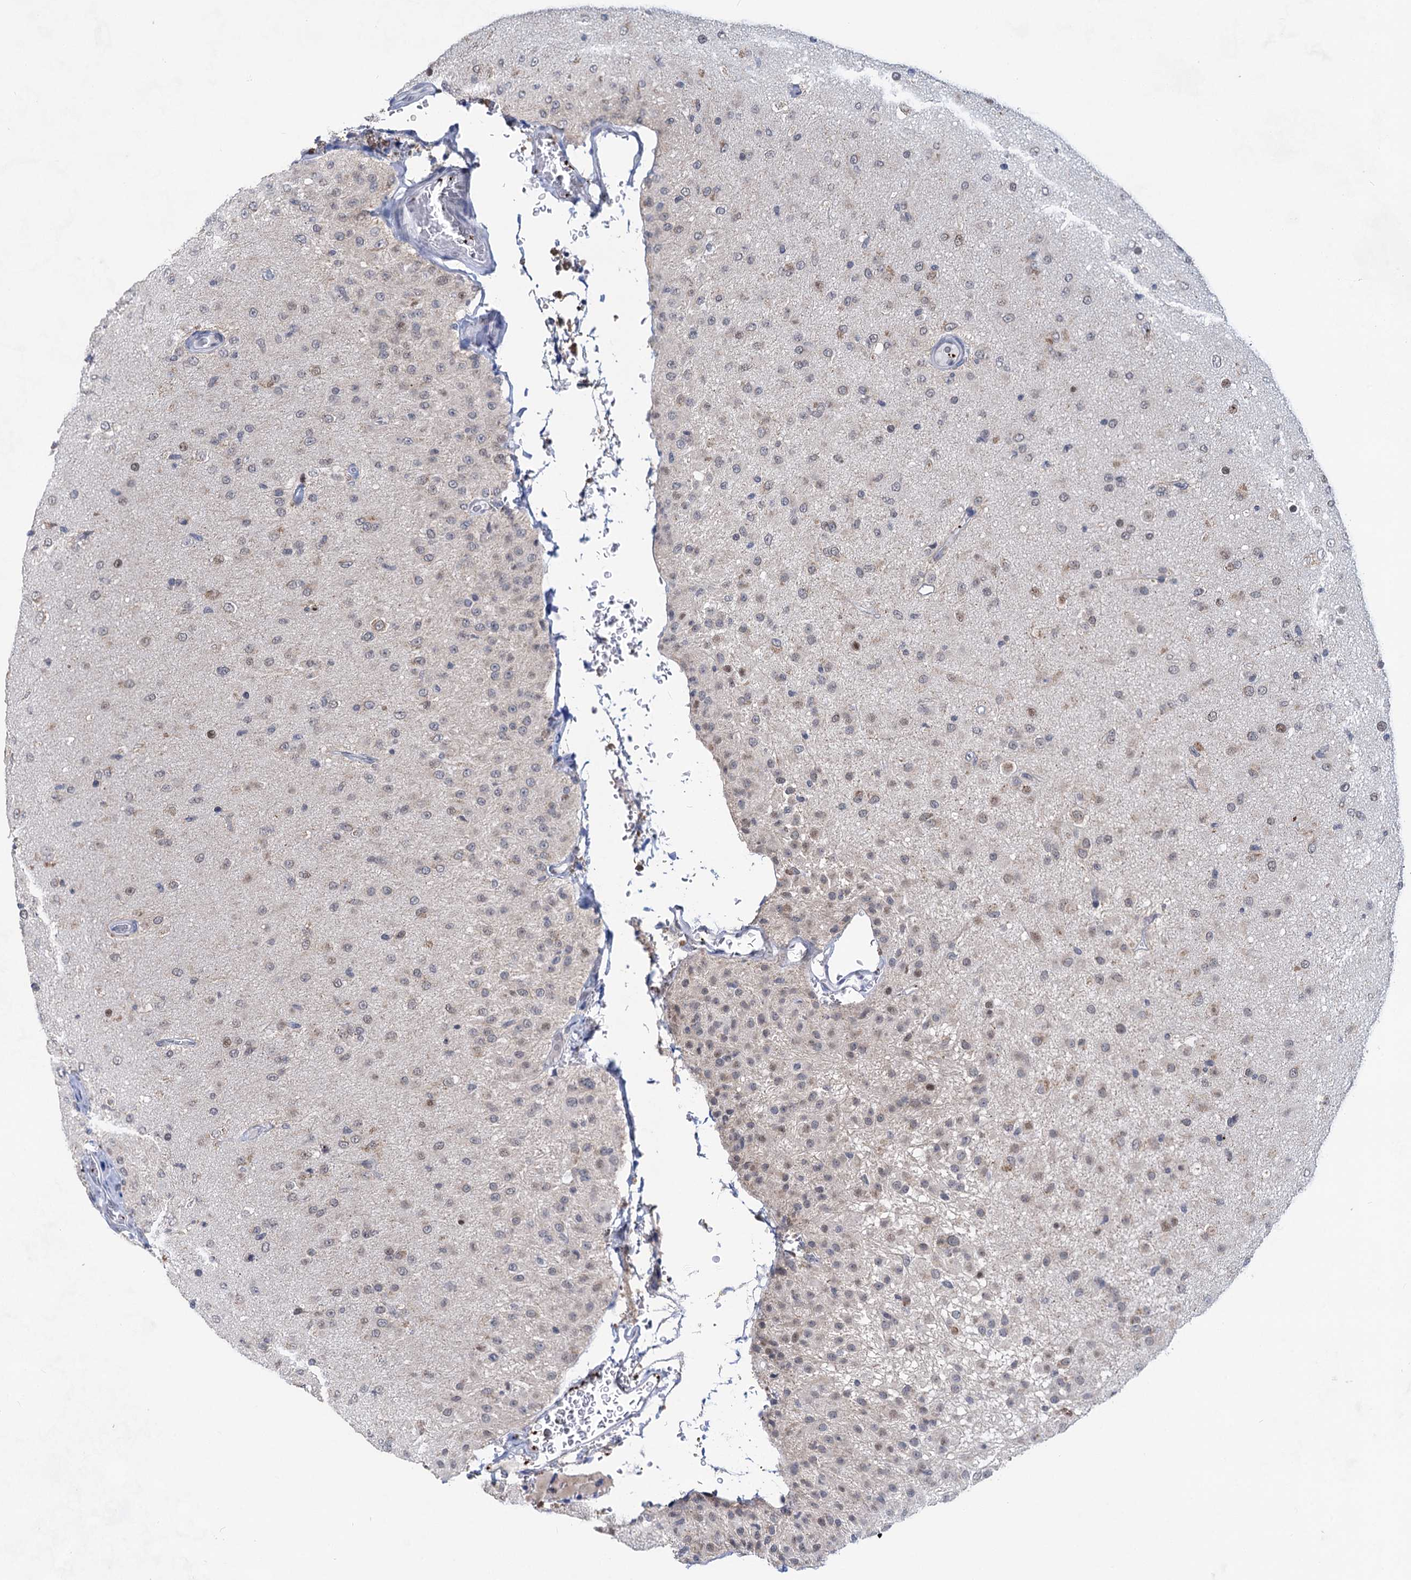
{"staining": {"intensity": "negative", "quantity": "none", "location": "none"}, "tissue": "glioma", "cell_type": "Tumor cells", "image_type": "cancer", "snomed": [{"axis": "morphology", "description": "Glioma, malignant, Low grade"}, {"axis": "topography", "description": "Brain"}], "caption": "Tumor cells are negative for protein expression in human malignant glioma (low-grade).", "gene": "MON2", "patient": {"sex": "male", "age": 65}}